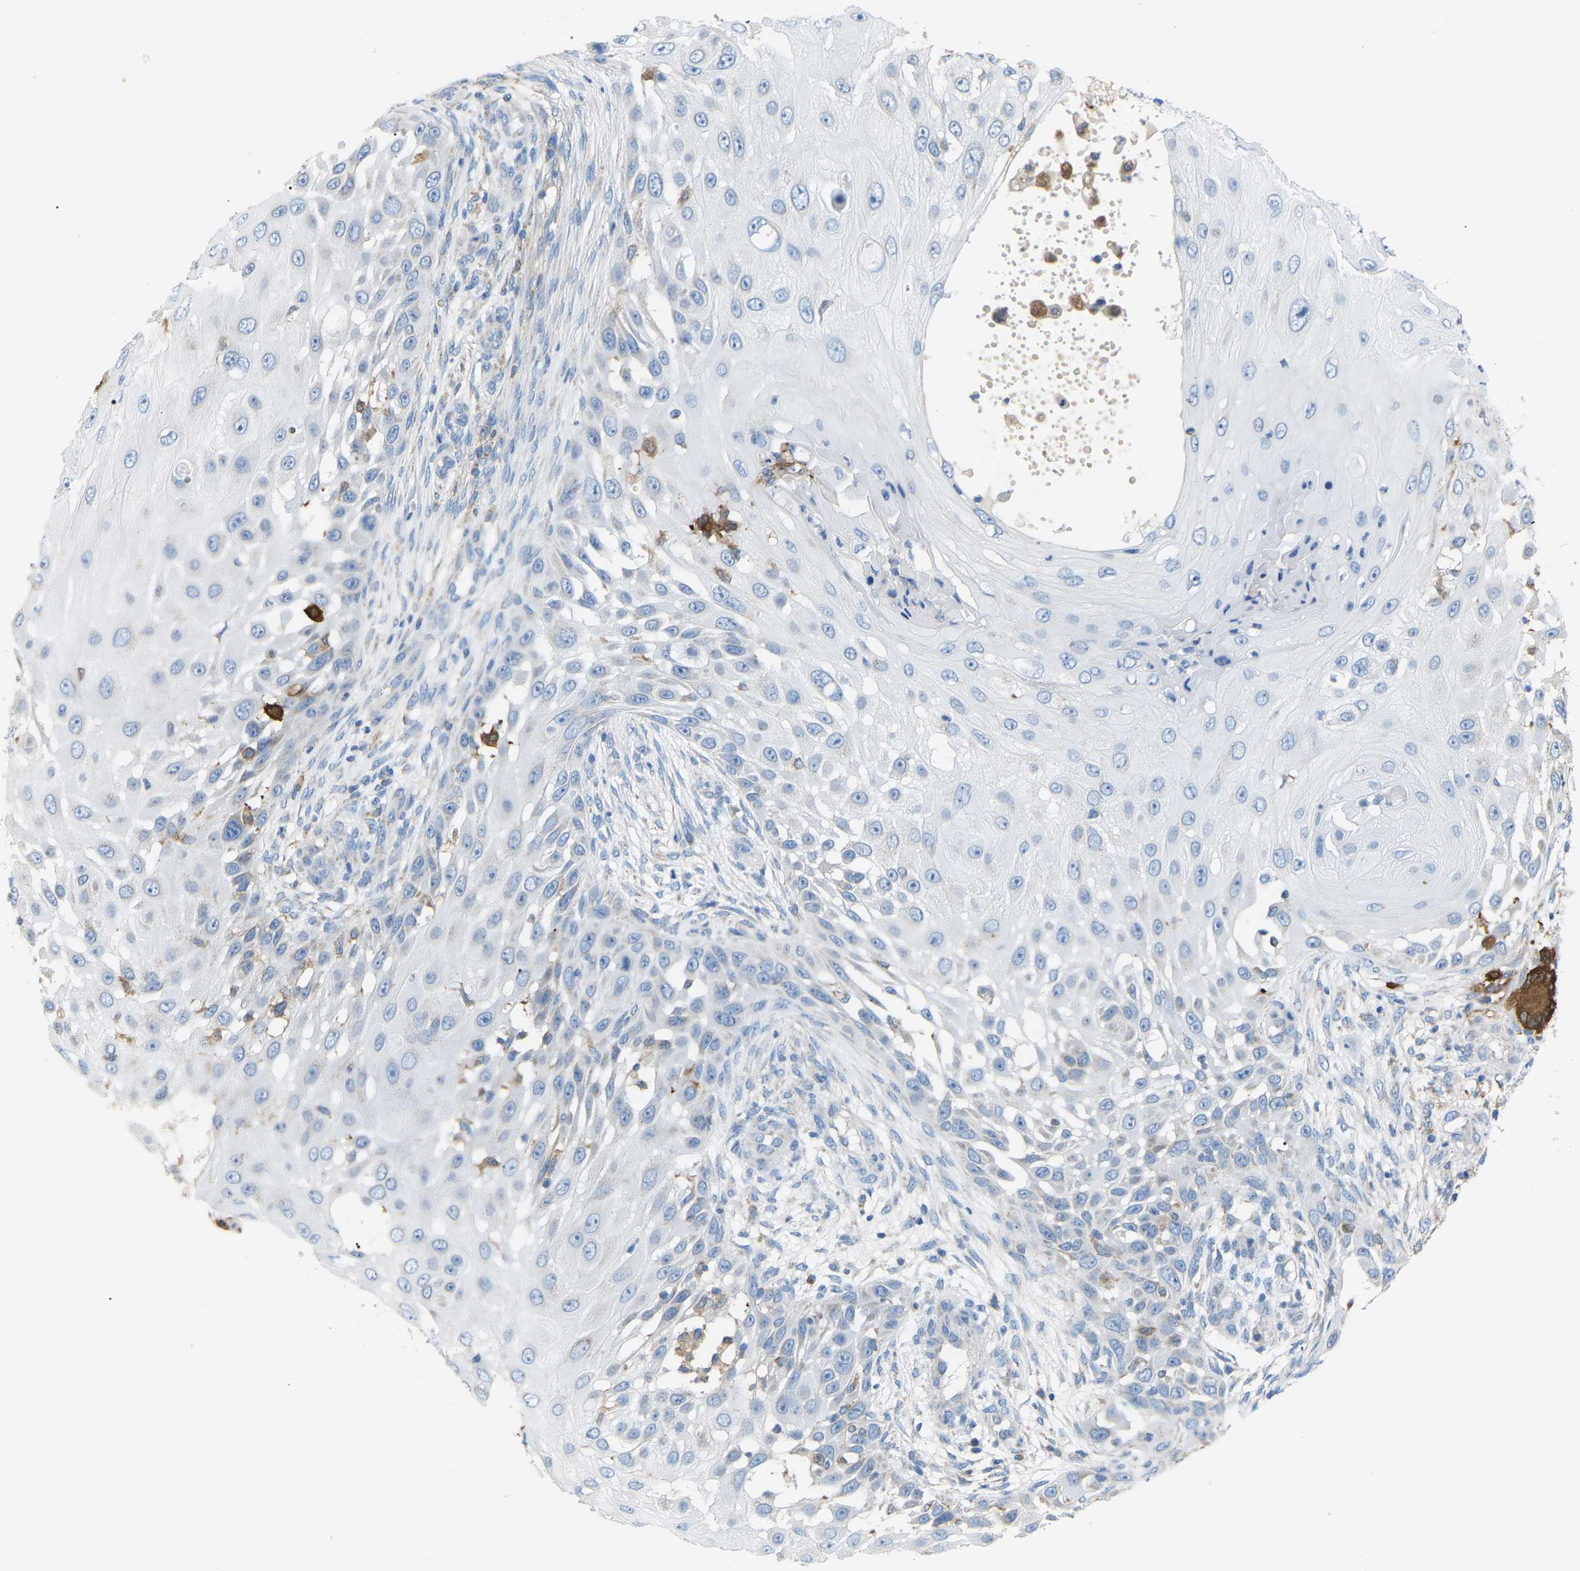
{"staining": {"intensity": "negative", "quantity": "none", "location": "none"}, "tissue": "skin cancer", "cell_type": "Tumor cells", "image_type": "cancer", "snomed": [{"axis": "morphology", "description": "Squamous cell carcinoma, NOS"}, {"axis": "topography", "description": "Skin"}], "caption": "Human skin cancer stained for a protein using immunohistochemistry (IHC) shows no expression in tumor cells.", "gene": "CROT", "patient": {"sex": "female", "age": 44}}